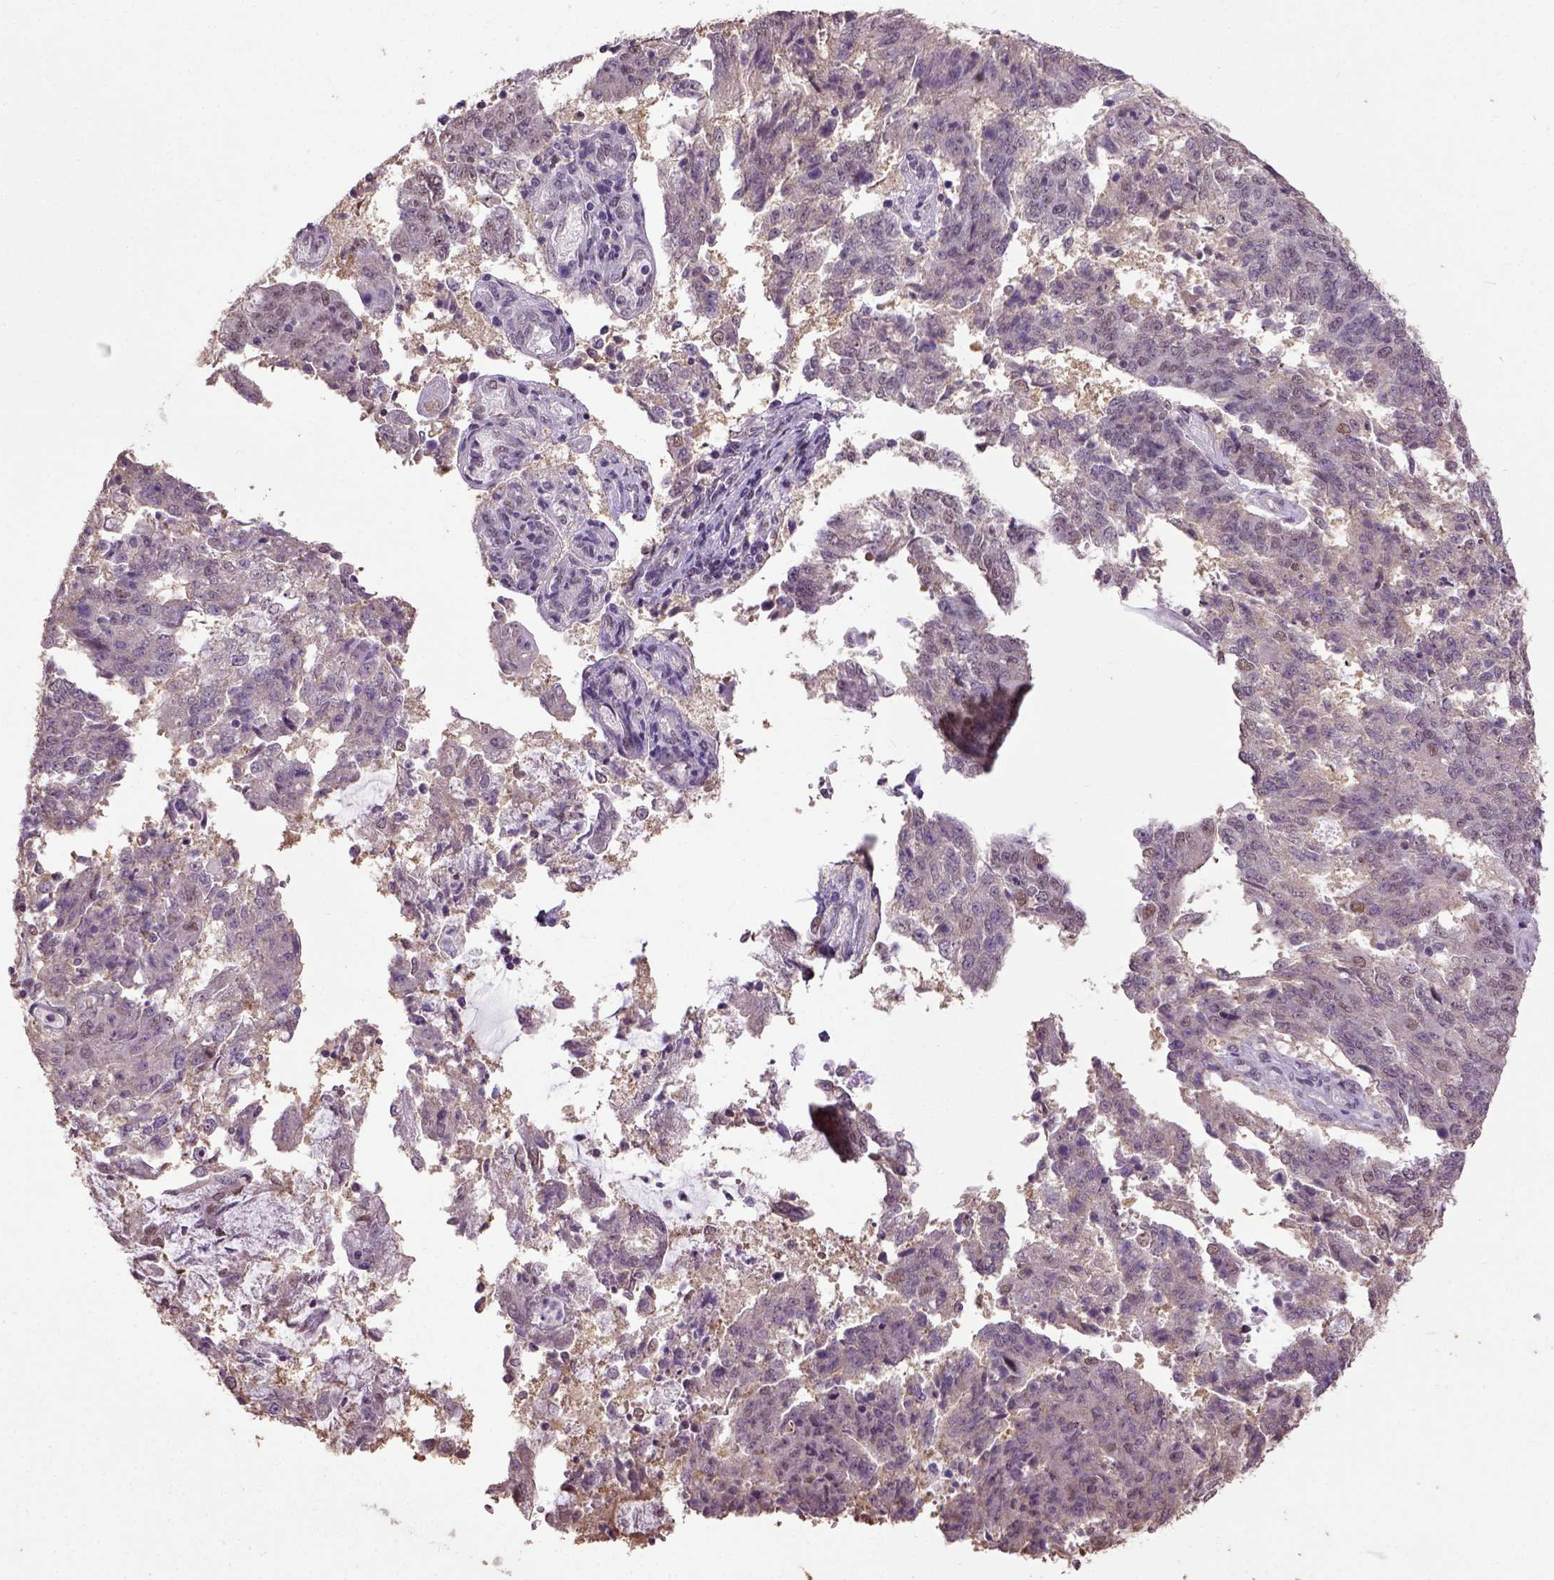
{"staining": {"intensity": "moderate", "quantity": "<25%", "location": "nuclear"}, "tissue": "endometrial cancer", "cell_type": "Tumor cells", "image_type": "cancer", "snomed": [{"axis": "morphology", "description": "Adenocarcinoma, NOS"}, {"axis": "topography", "description": "Endometrium"}], "caption": "IHC (DAB) staining of human adenocarcinoma (endometrial) shows moderate nuclear protein staining in approximately <25% of tumor cells.", "gene": "UBA3", "patient": {"sex": "female", "age": 82}}